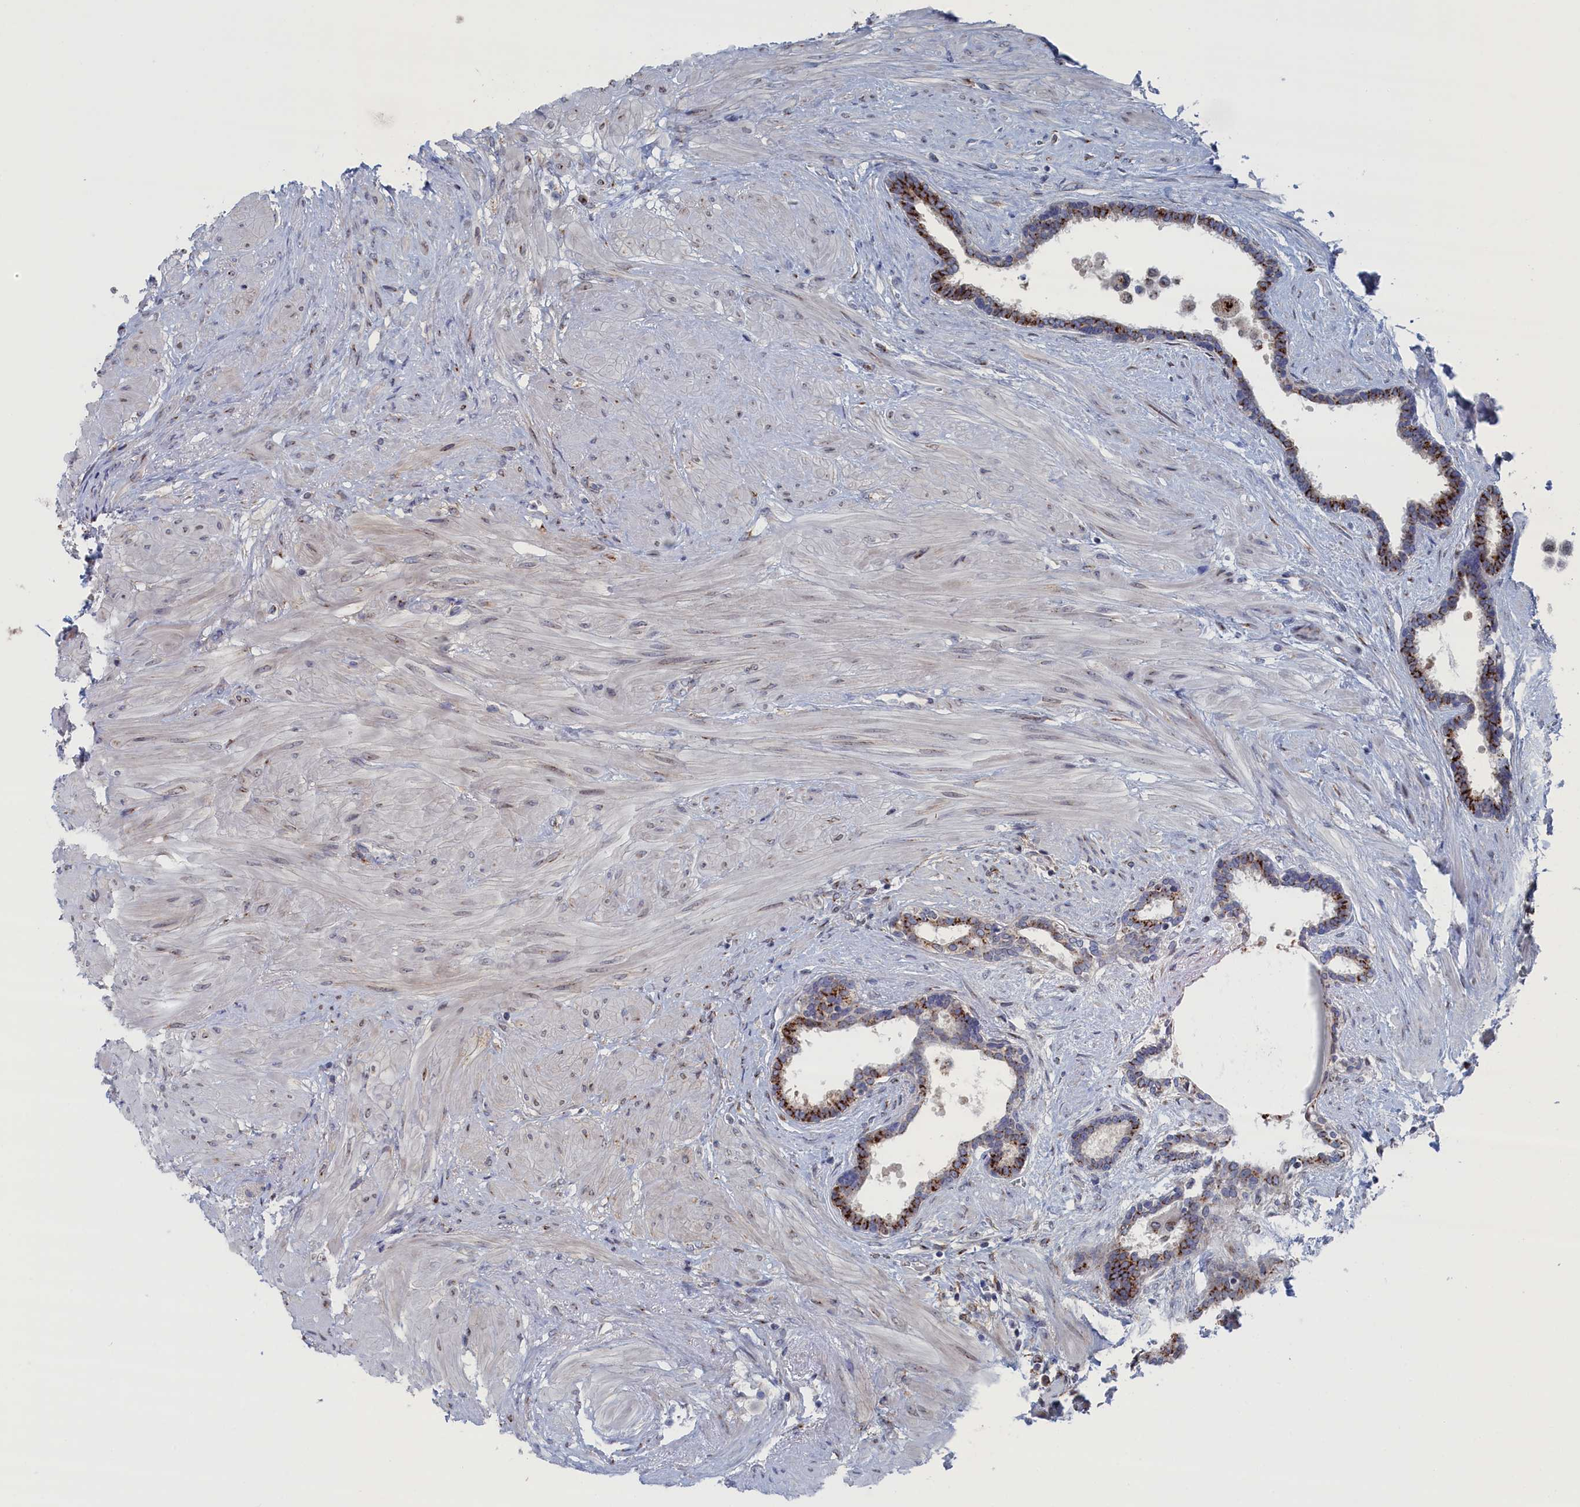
{"staining": {"intensity": "strong", "quantity": ">75%", "location": "cytoplasmic/membranous"}, "tissue": "prostate", "cell_type": "Glandular cells", "image_type": "normal", "snomed": [{"axis": "morphology", "description": "Normal tissue, NOS"}, {"axis": "topography", "description": "Prostate"}], "caption": "The immunohistochemical stain labels strong cytoplasmic/membranous positivity in glandular cells of unremarkable prostate.", "gene": "IRX1", "patient": {"sex": "male", "age": 48}}